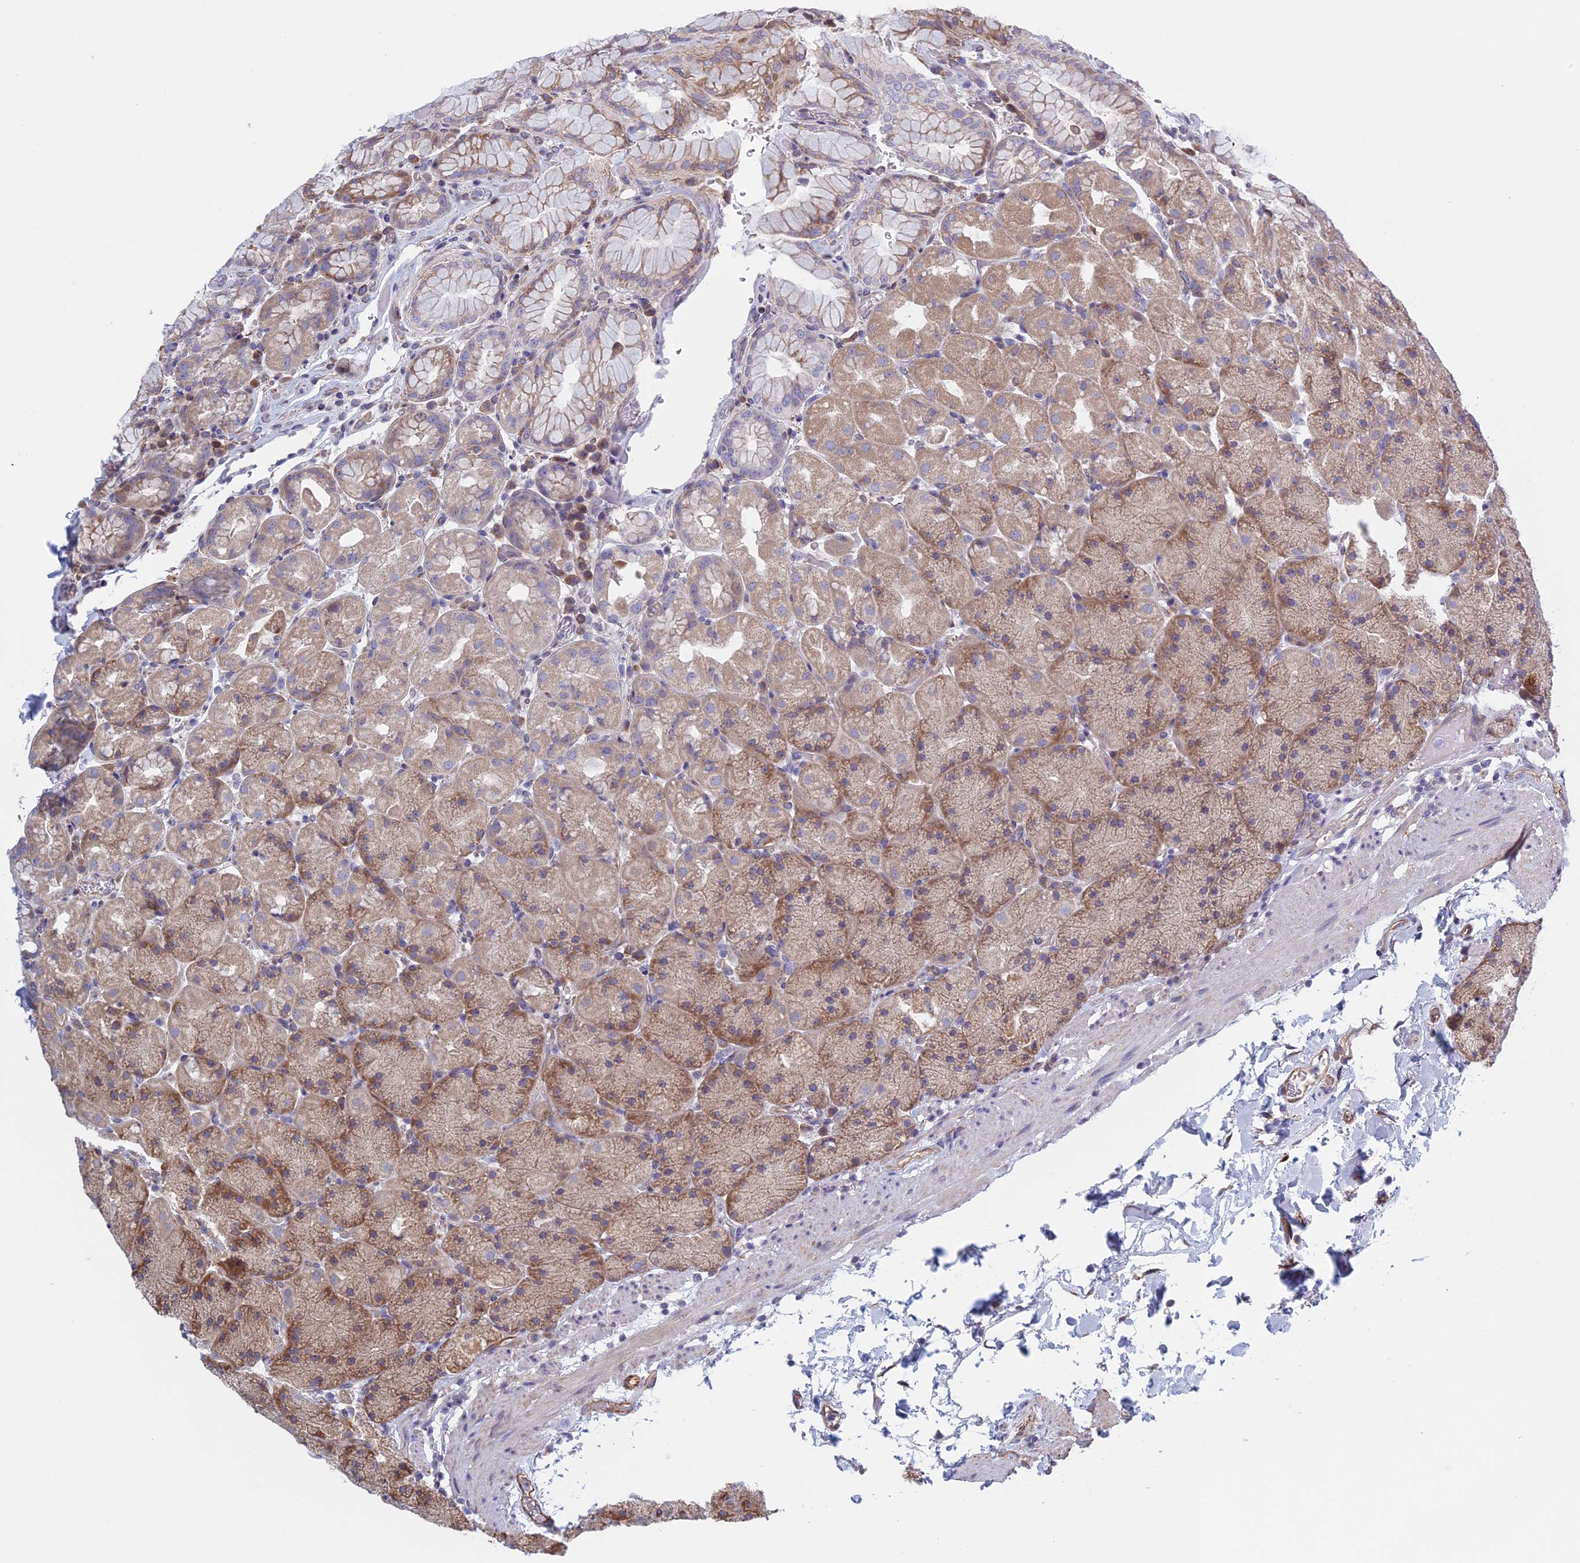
{"staining": {"intensity": "weak", "quantity": ">75%", "location": "cytoplasmic/membranous"}, "tissue": "stomach", "cell_type": "Glandular cells", "image_type": "normal", "snomed": [{"axis": "morphology", "description": "Normal tissue, NOS"}, {"axis": "topography", "description": "Stomach, upper"}, {"axis": "topography", "description": "Stomach, lower"}], "caption": "Immunohistochemistry (IHC) (DAB) staining of normal stomach exhibits weak cytoplasmic/membranous protein staining in about >75% of glandular cells.", "gene": "BCL2L10", "patient": {"sex": "male", "age": 67}}